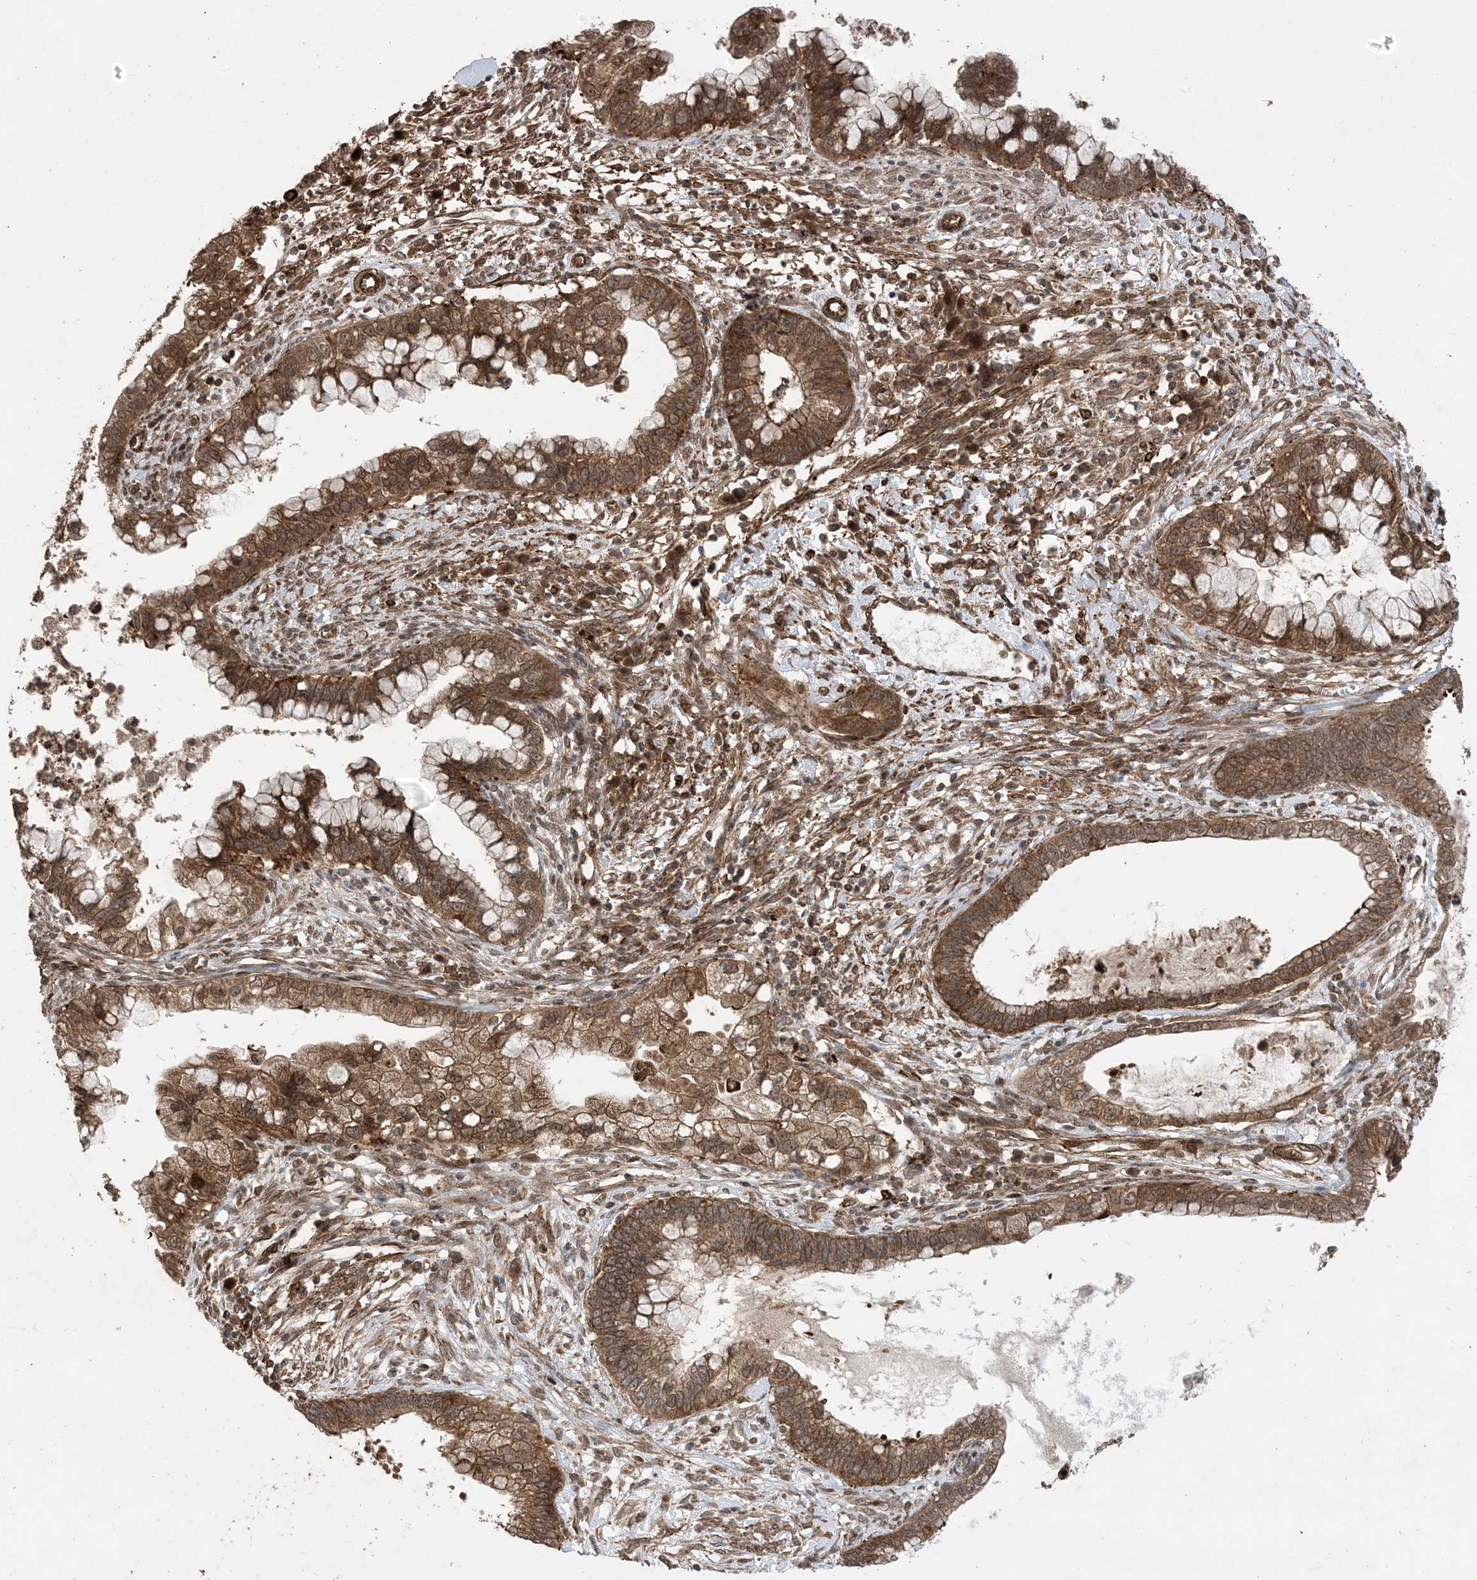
{"staining": {"intensity": "moderate", "quantity": ">75%", "location": "cytoplasmic/membranous,nuclear"}, "tissue": "cervical cancer", "cell_type": "Tumor cells", "image_type": "cancer", "snomed": [{"axis": "morphology", "description": "Adenocarcinoma, NOS"}, {"axis": "topography", "description": "Cervix"}], "caption": "Immunohistochemical staining of human cervical cancer exhibits moderate cytoplasmic/membranous and nuclear protein staining in about >75% of tumor cells. (DAB IHC with brightfield microscopy, high magnification).", "gene": "ZNF511", "patient": {"sex": "female", "age": 44}}